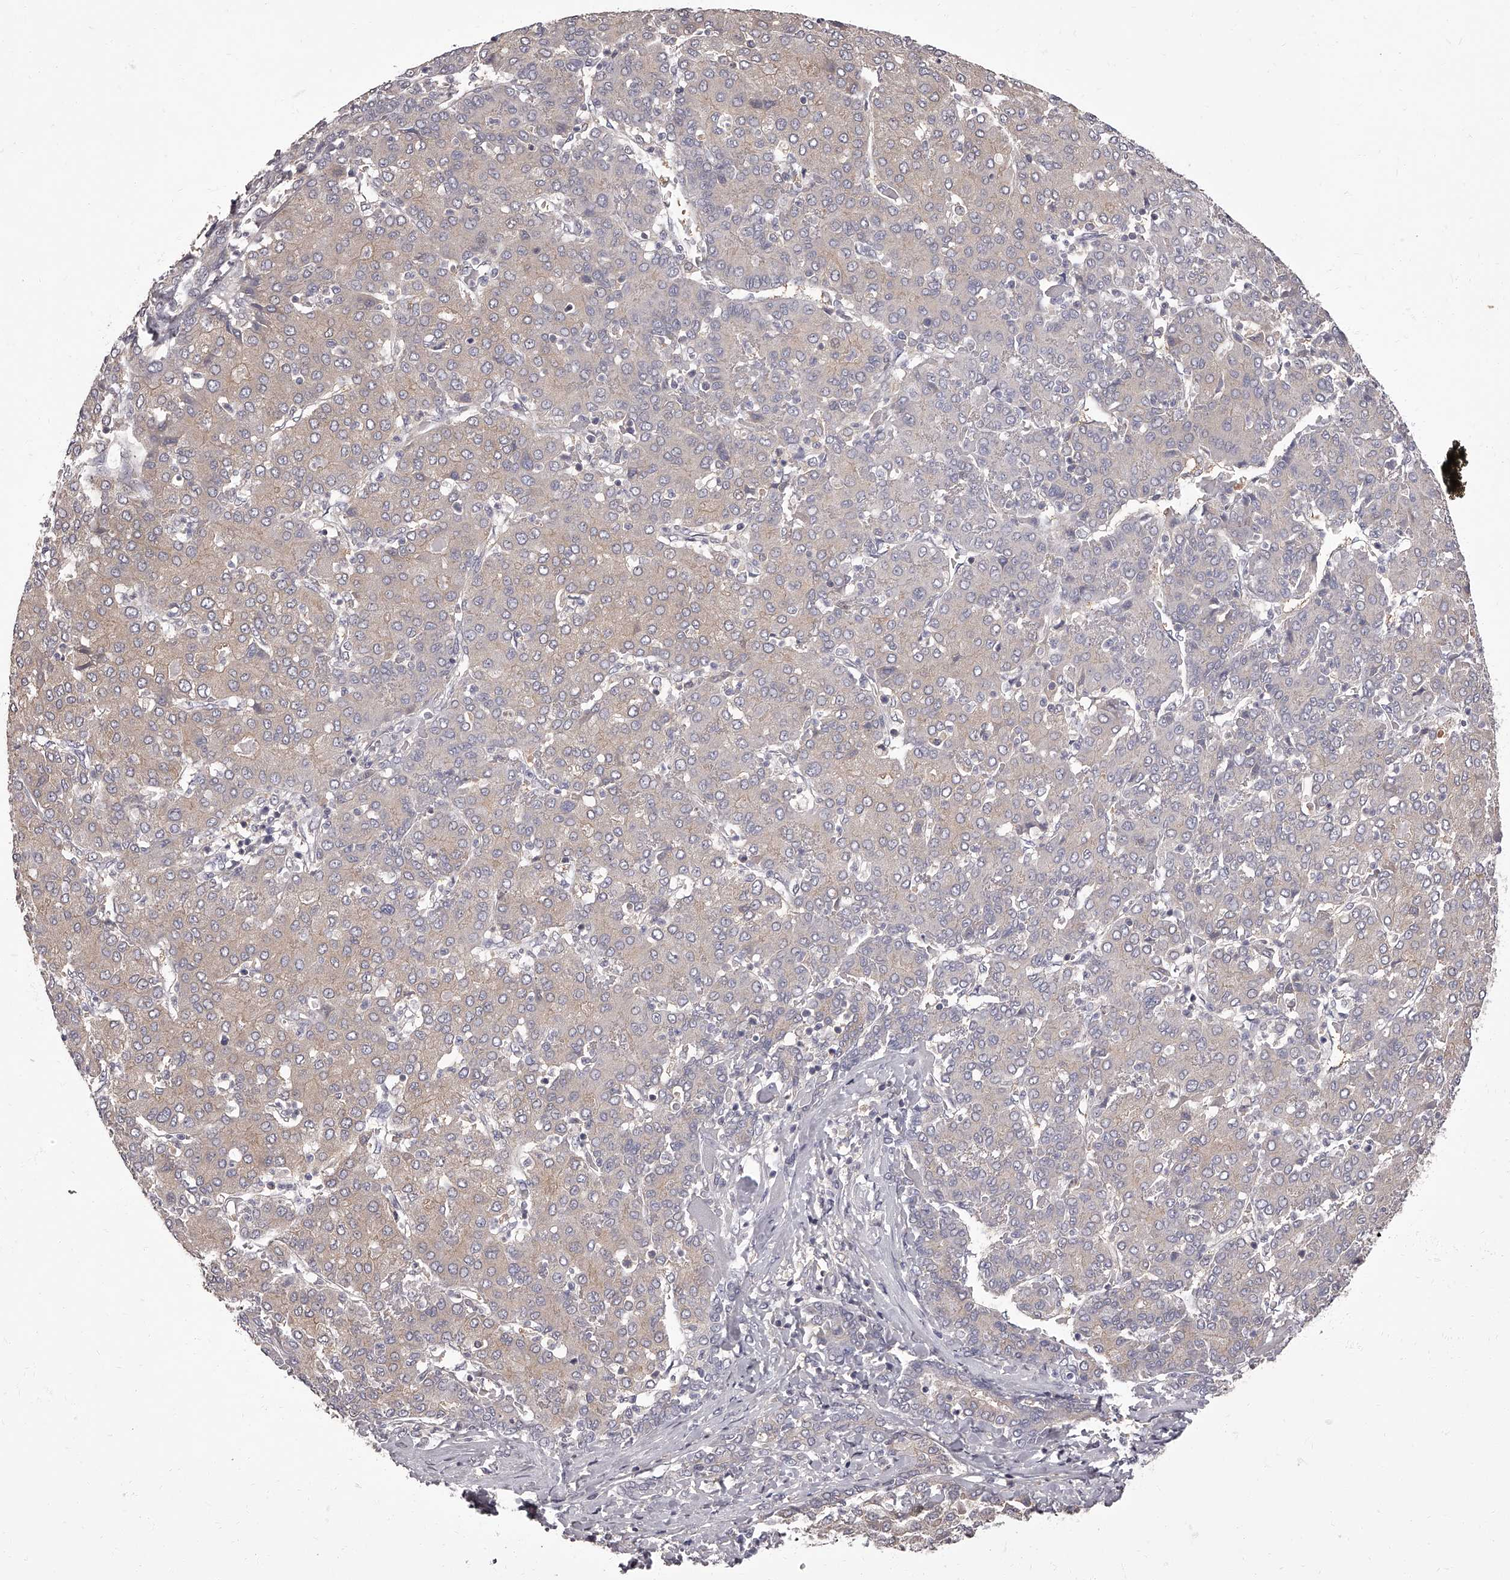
{"staining": {"intensity": "negative", "quantity": "none", "location": "none"}, "tissue": "liver cancer", "cell_type": "Tumor cells", "image_type": "cancer", "snomed": [{"axis": "morphology", "description": "Carcinoma, Hepatocellular, NOS"}, {"axis": "topography", "description": "Liver"}], "caption": "Hepatocellular carcinoma (liver) was stained to show a protein in brown. There is no significant staining in tumor cells. (DAB (3,3'-diaminobenzidine) immunohistochemistry with hematoxylin counter stain).", "gene": "APEH", "patient": {"sex": "male", "age": 65}}